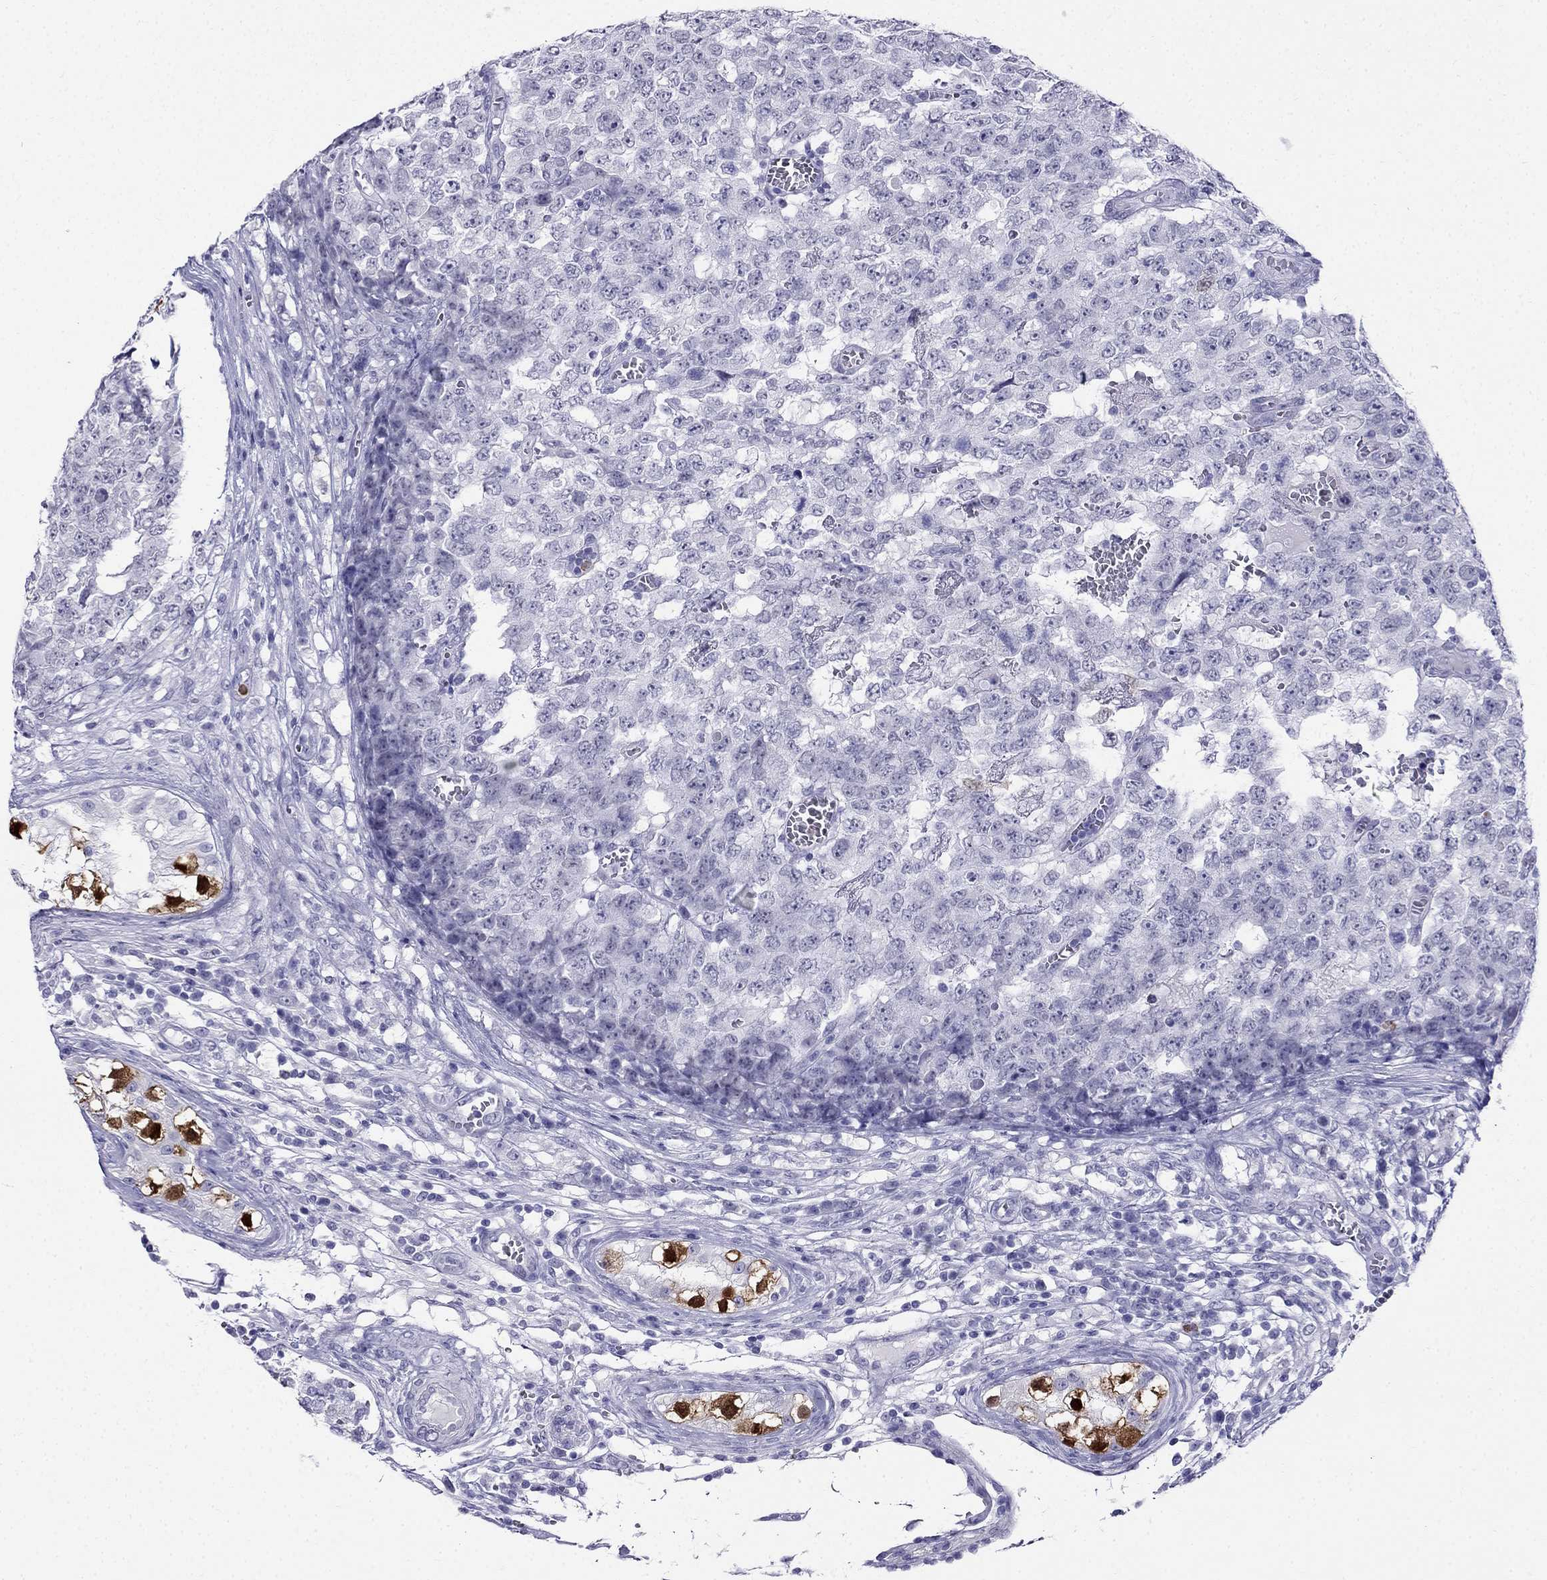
{"staining": {"intensity": "negative", "quantity": "none", "location": "none"}, "tissue": "testis cancer", "cell_type": "Tumor cells", "image_type": "cancer", "snomed": [{"axis": "morphology", "description": "Carcinoma, Embryonal, NOS"}, {"axis": "topography", "description": "Testis"}], "caption": "DAB immunohistochemical staining of testis embryonal carcinoma exhibits no significant staining in tumor cells.", "gene": "PPP1R36", "patient": {"sex": "male", "age": 23}}